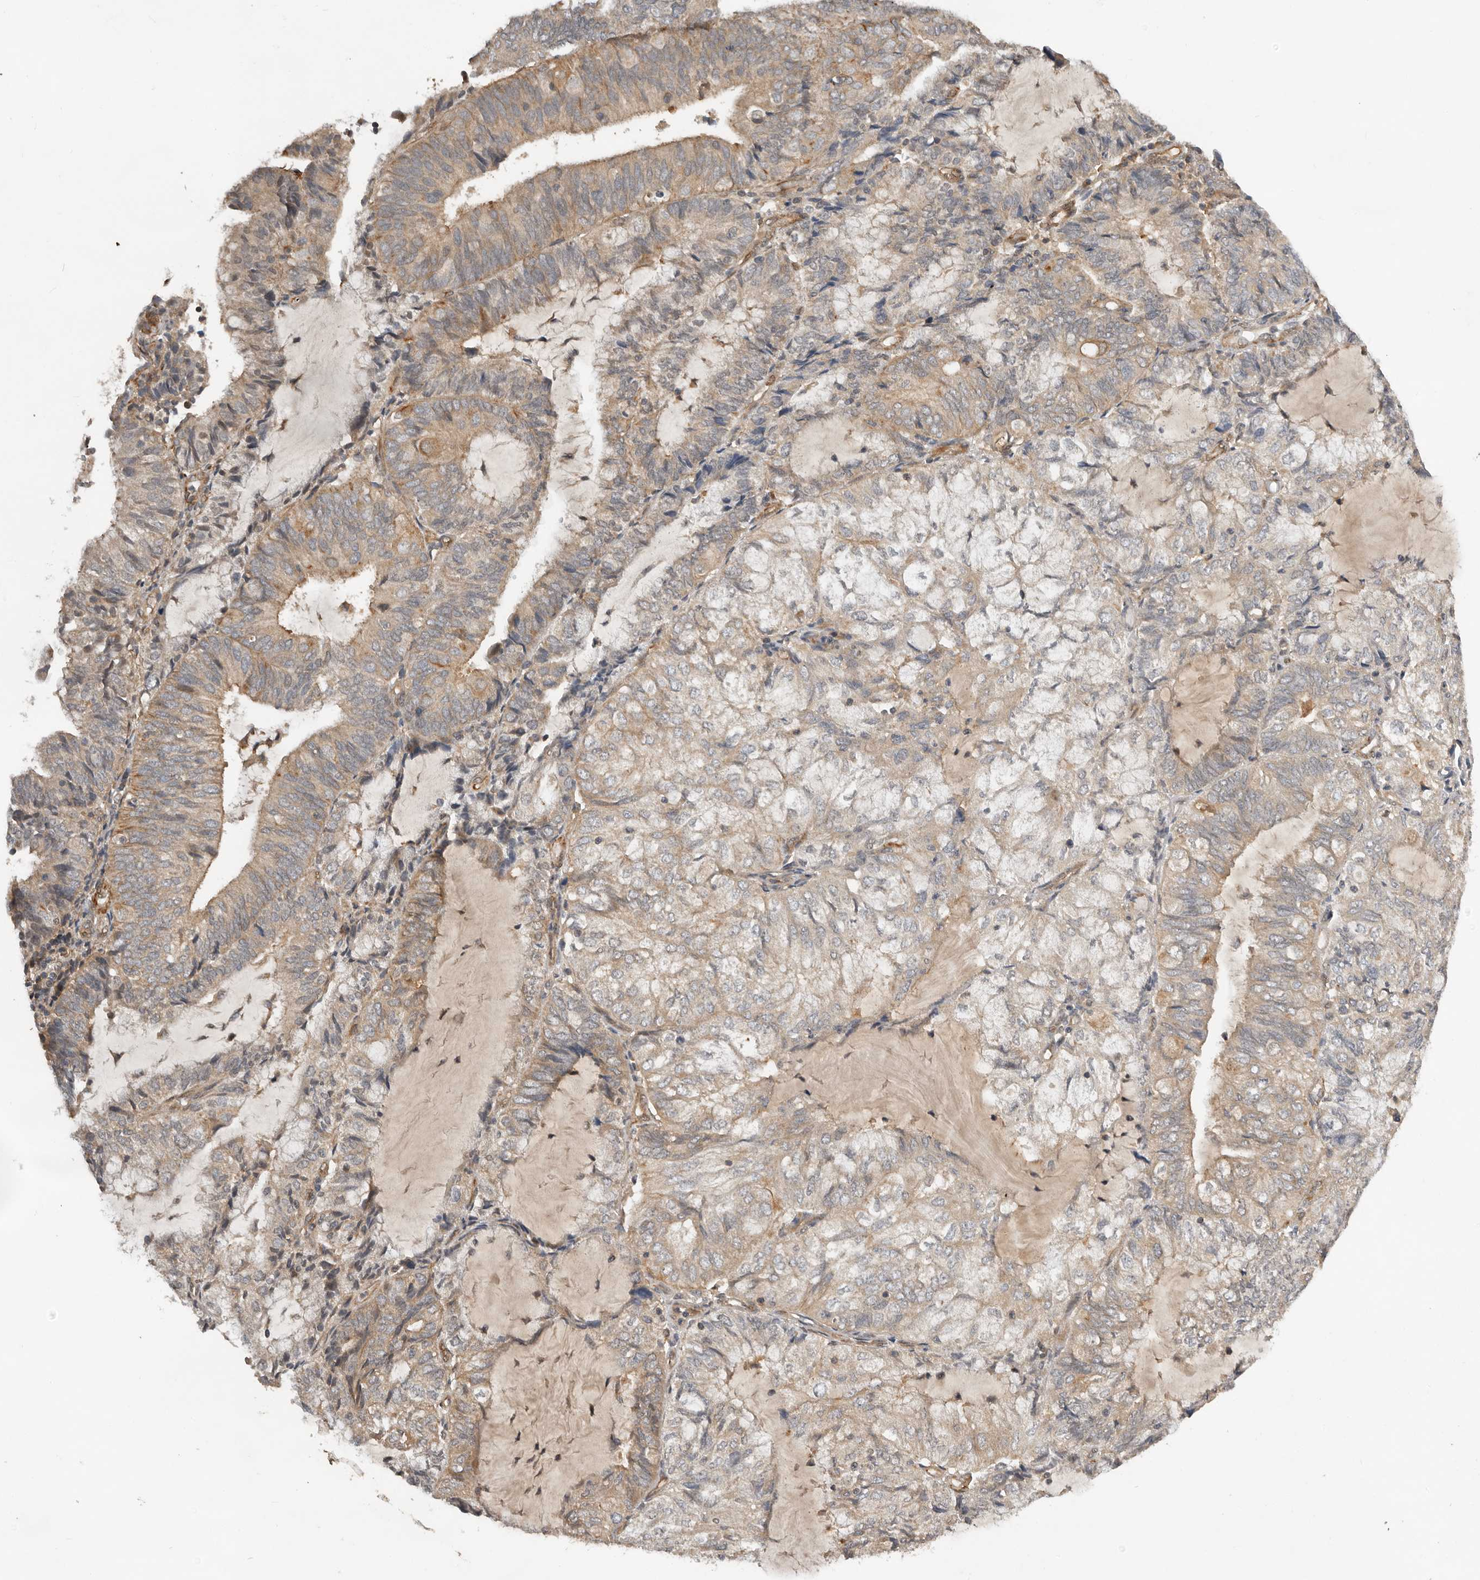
{"staining": {"intensity": "weak", "quantity": "25%-75%", "location": "cytoplasmic/membranous"}, "tissue": "endometrial cancer", "cell_type": "Tumor cells", "image_type": "cancer", "snomed": [{"axis": "morphology", "description": "Adenocarcinoma, NOS"}, {"axis": "topography", "description": "Endometrium"}], "caption": "Tumor cells demonstrate weak cytoplasmic/membranous expression in approximately 25%-75% of cells in endometrial adenocarcinoma.", "gene": "RNF157", "patient": {"sex": "female", "age": 81}}